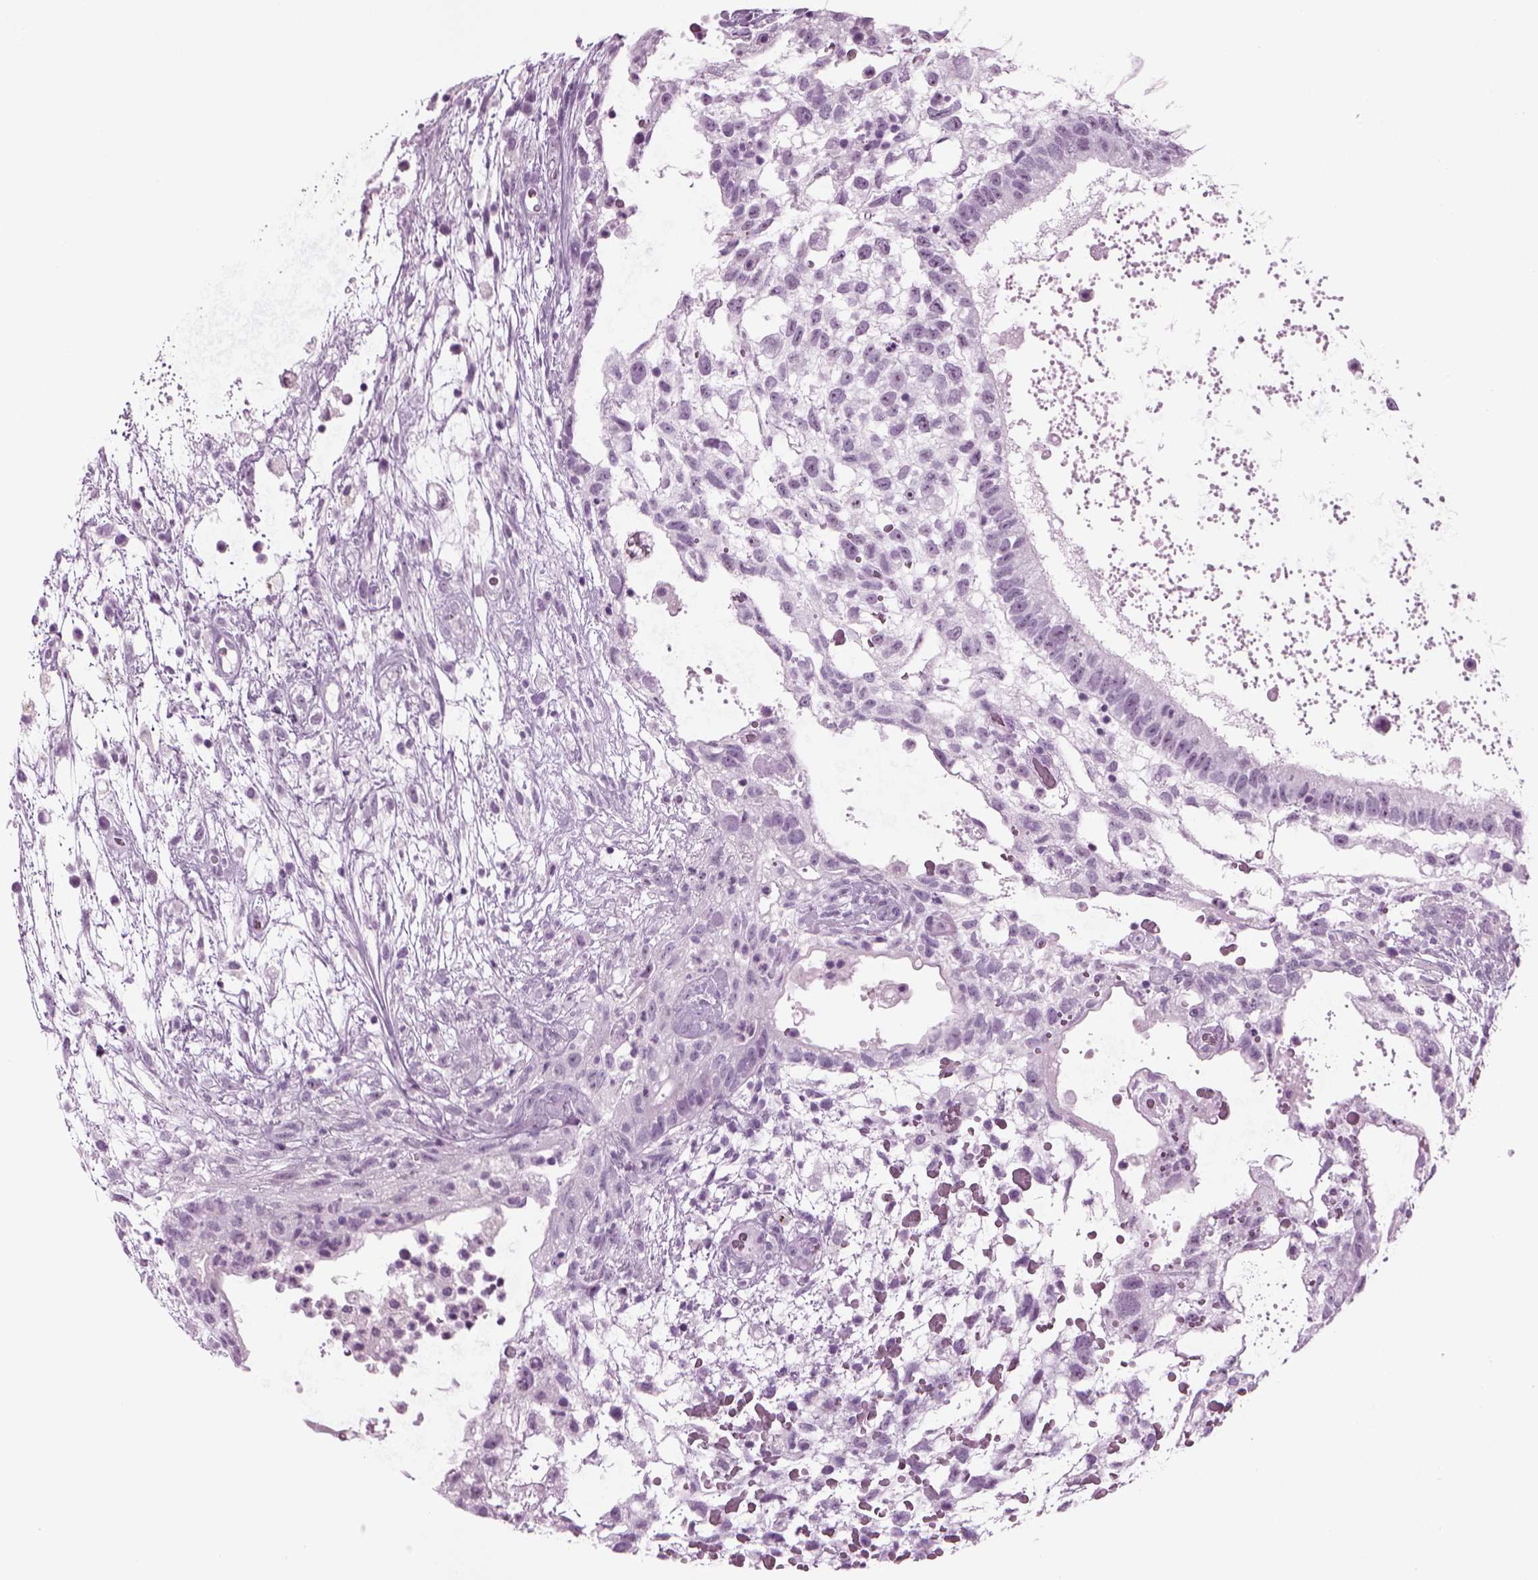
{"staining": {"intensity": "negative", "quantity": "none", "location": "none"}, "tissue": "testis cancer", "cell_type": "Tumor cells", "image_type": "cancer", "snomed": [{"axis": "morphology", "description": "Normal tissue, NOS"}, {"axis": "morphology", "description": "Carcinoma, Embryonal, NOS"}, {"axis": "topography", "description": "Testis"}], "caption": "Micrograph shows no protein positivity in tumor cells of embryonal carcinoma (testis) tissue.", "gene": "FAM24A", "patient": {"sex": "male", "age": 32}}